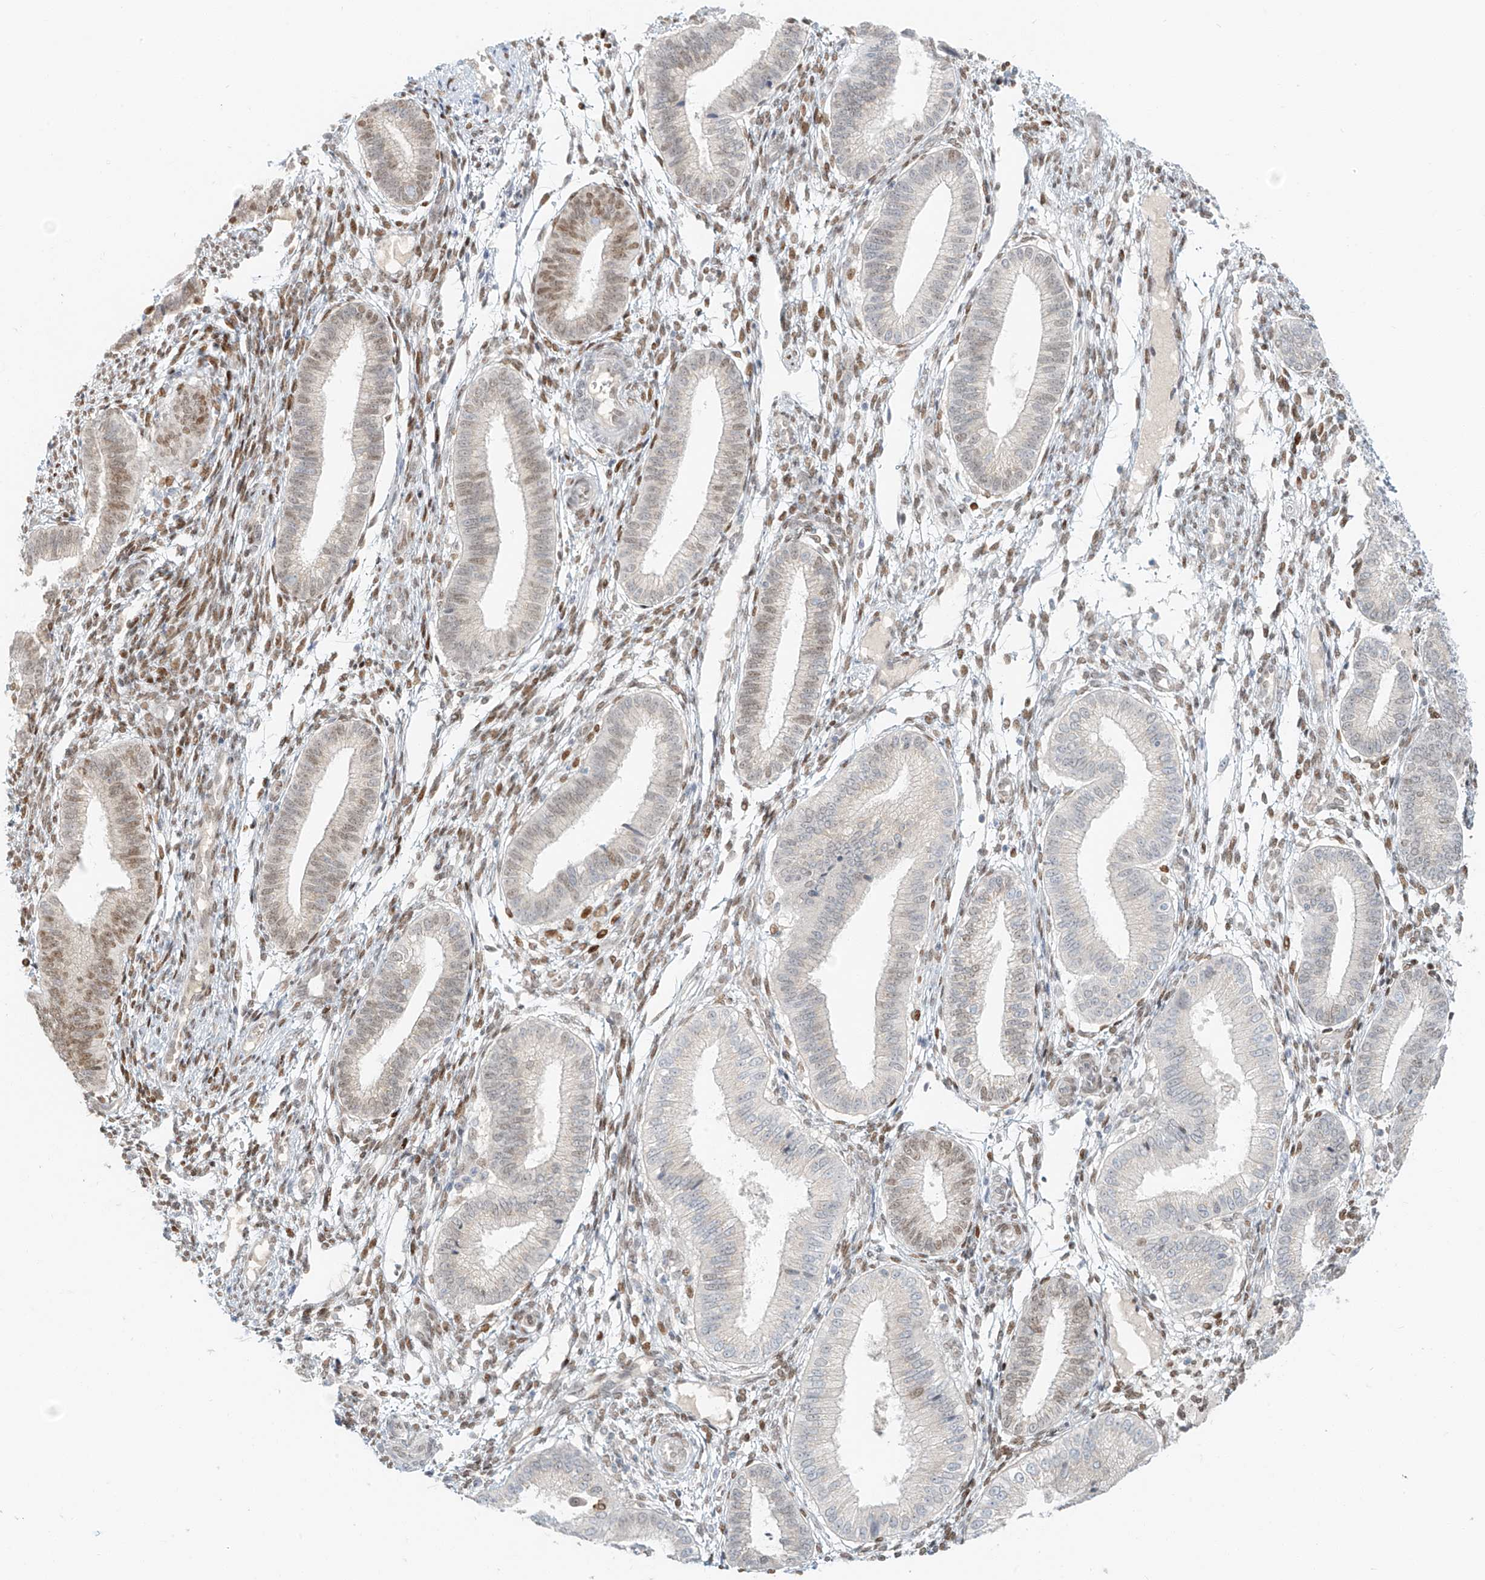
{"staining": {"intensity": "moderate", "quantity": ">75%", "location": "nuclear"}, "tissue": "endometrium", "cell_type": "Cells in endometrial stroma", "image_type": "normal", "snomed": [{"axis": "morphology", "description": "Normal tissue, NOS"}, {"axis": "topography", "description": "Endometrium"}], "caption": "Endometrium stained with DAB (3,3'-diaminobenzidine) immunohistochemistry reveals medium levels of moderate nuclear expression in approximately >75% of cells in endometrial stroma. The staining is performed using DAB brown chromogen to label protein expression. The nuclei are counter-stained blue using hematoxylin.", "gene": "ZNF774", "patient": {"sex": "female", "age": 39}}